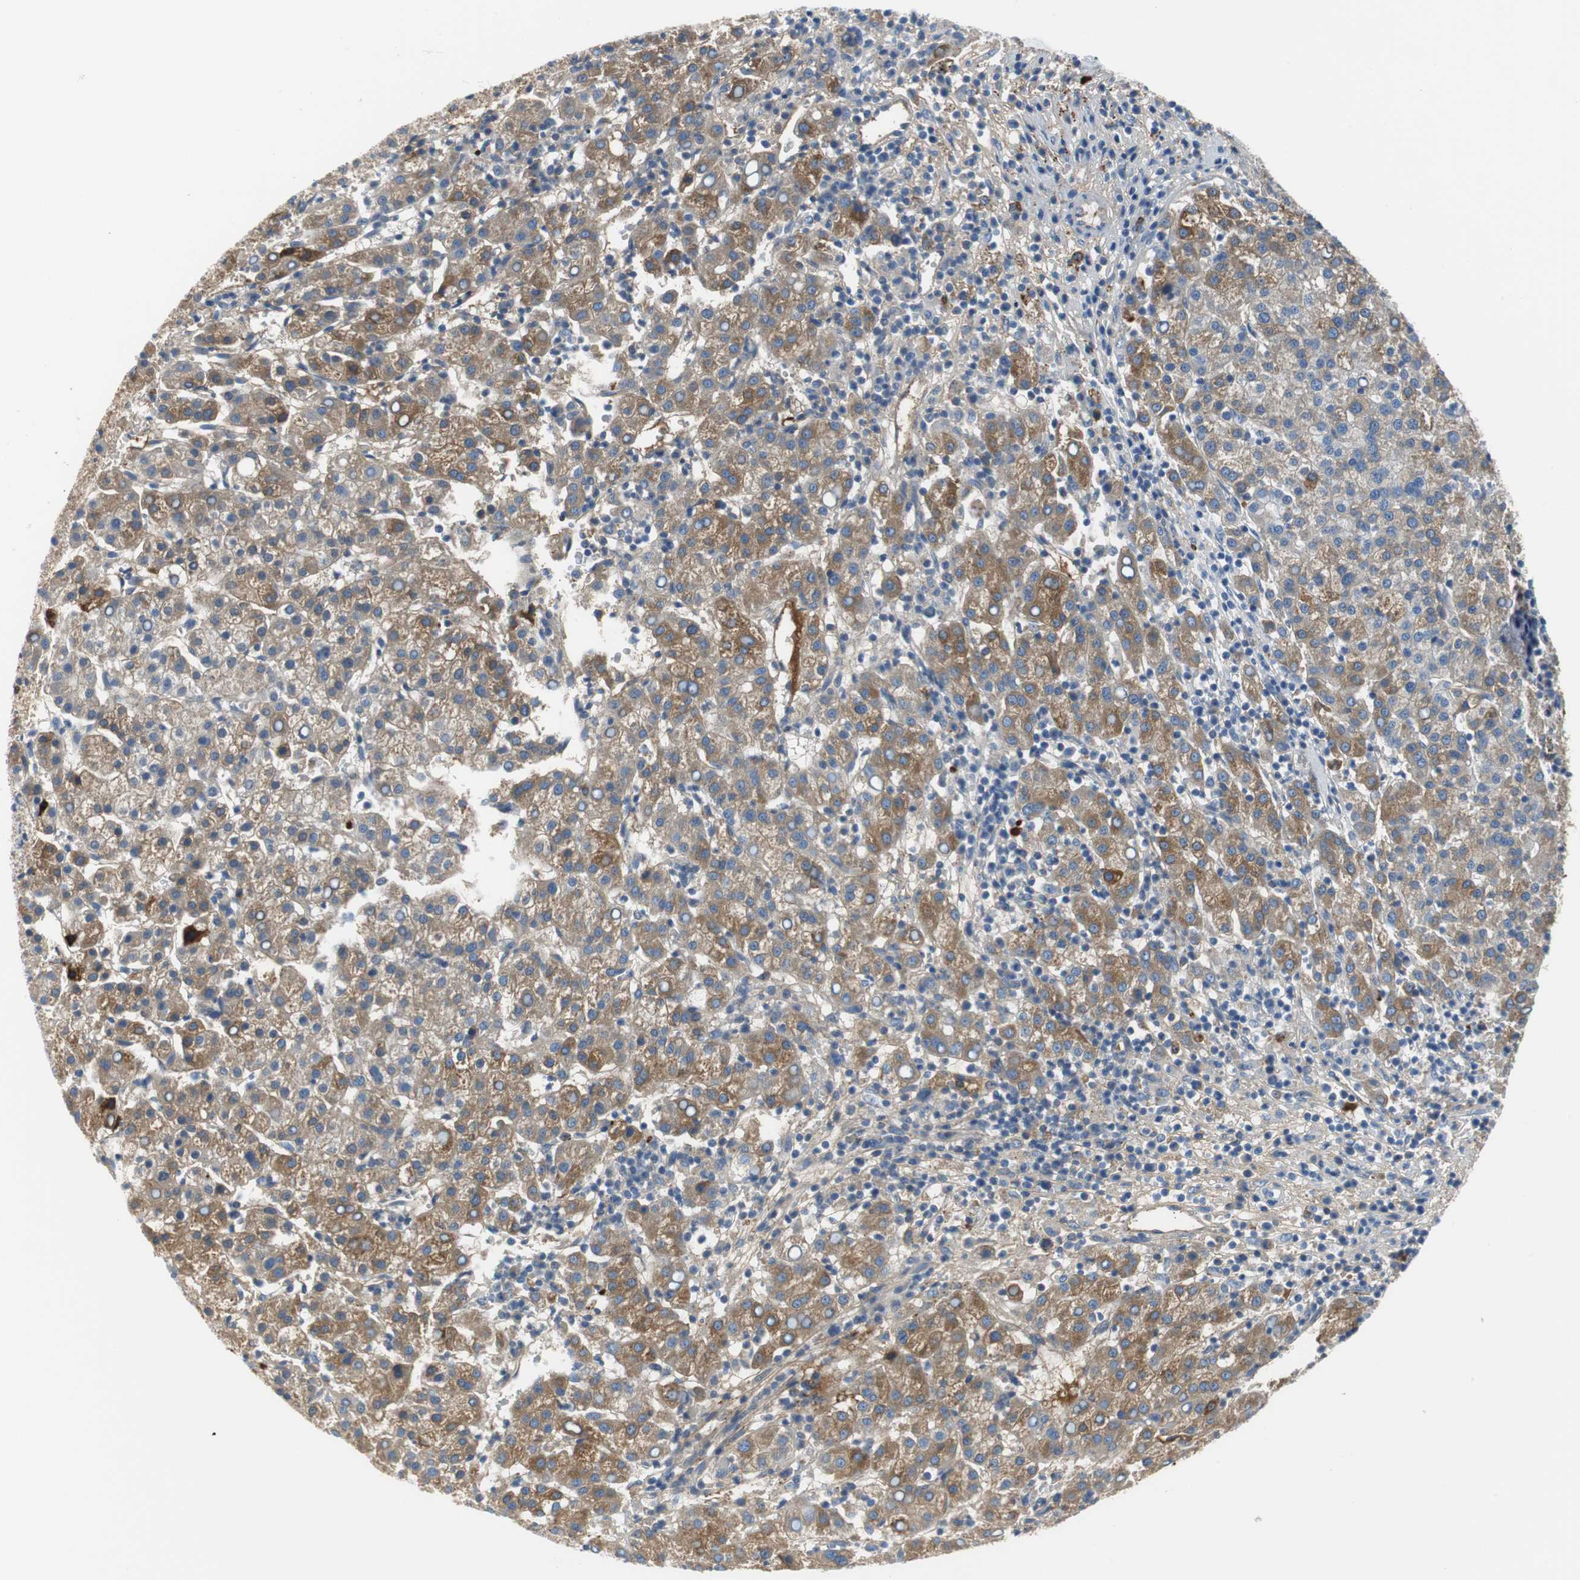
{"staining": {"intensity": "moderate", "quantity": ">75%", "location": "cytoplasmic/membranous"}, "tissue": "liver cancer", "cell_type": "Tumor cells", "image_type": "cancer", "snomed": [{"axis": "morphology", "description": "Carcinoma, Hepatocellular, NOS"}, {"axis": "topography", "description": "Liver"}], "caption": "Immunohistochemical staining of human liver cancer demonstrates medium levels of moderate cytoplasmic/membranous protein expression in about >75% of tumor cells.", "gene": "APCS", "patient": {"sex": "female", "age": 58}}